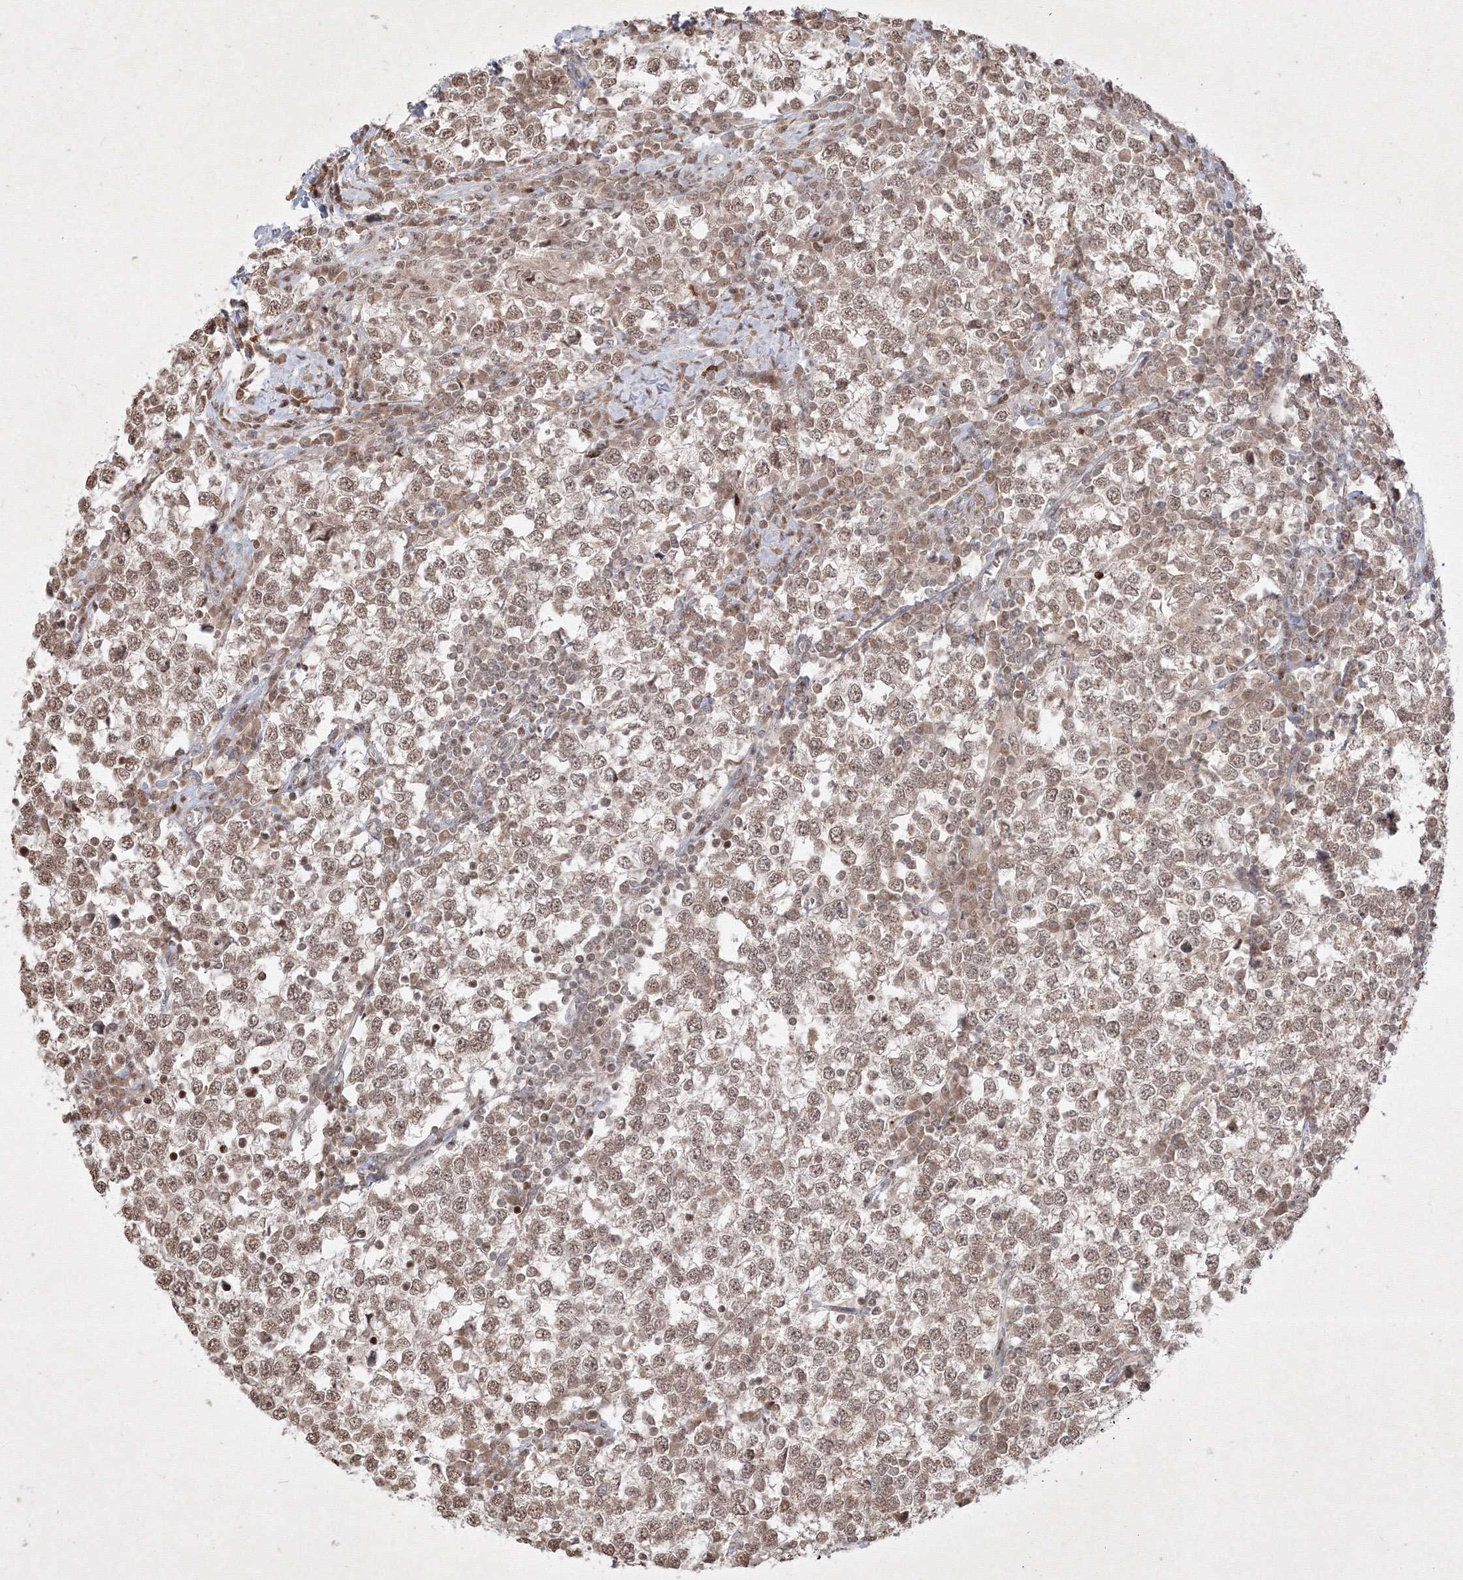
{"staining": {"intensity": "moderate", "quantity": ">75%", "location": "nuclear"}, "tissue": "testis cancer", "cell_type": "Tumor cells", "image_type": "cancer", "snomed": [{"axis": "morphology", "description": "Seminoma, NOS"}, {"axis": "topography", "description": "Testis"}], "caption": "A brown stain labels moderate nuclear expression of a protein in human testis seminoma tumor cells.", "gene": "TAB1", "patient": {"sex": "male", "age": 65}}